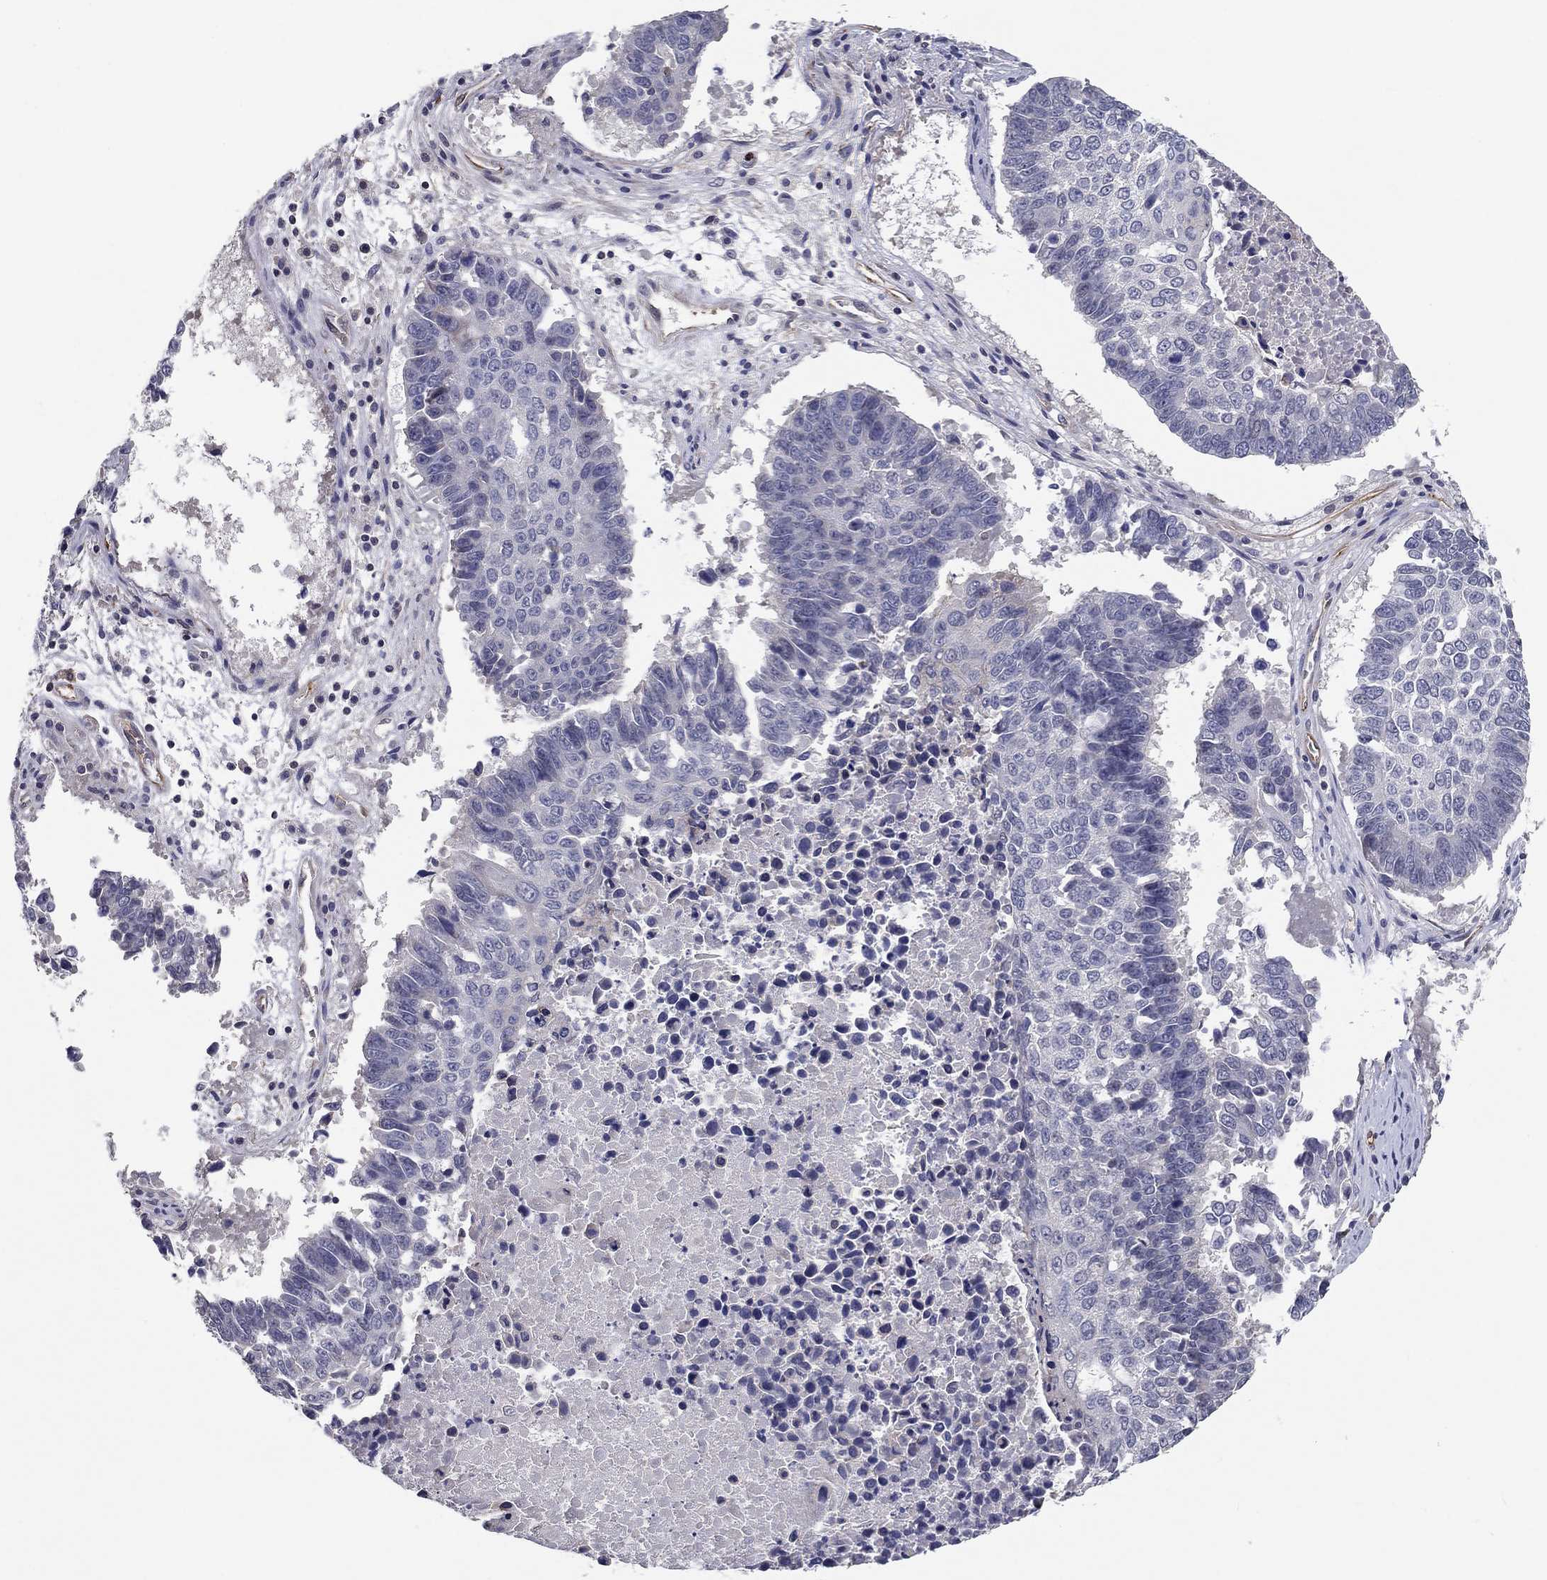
{"staining": {"intensity": "negative", "quantity": "none", "location": "none"}, "tissue": "lung cancer", "cell_type": "Tumor cells", "image_type": "cancer", "snomed": [{"axis": "morphology", "description": "Squamous cell carcinoma, NOS"}, {"axis": "topography", "description": "Lung"}], "caption": "This is a image of immunohistochemistry staining of squamous cell carcinoma (lung), which shows no positivity in tumor cells.", "gene": "SYNC", "patient": {"sex": "male", "age": 73}}